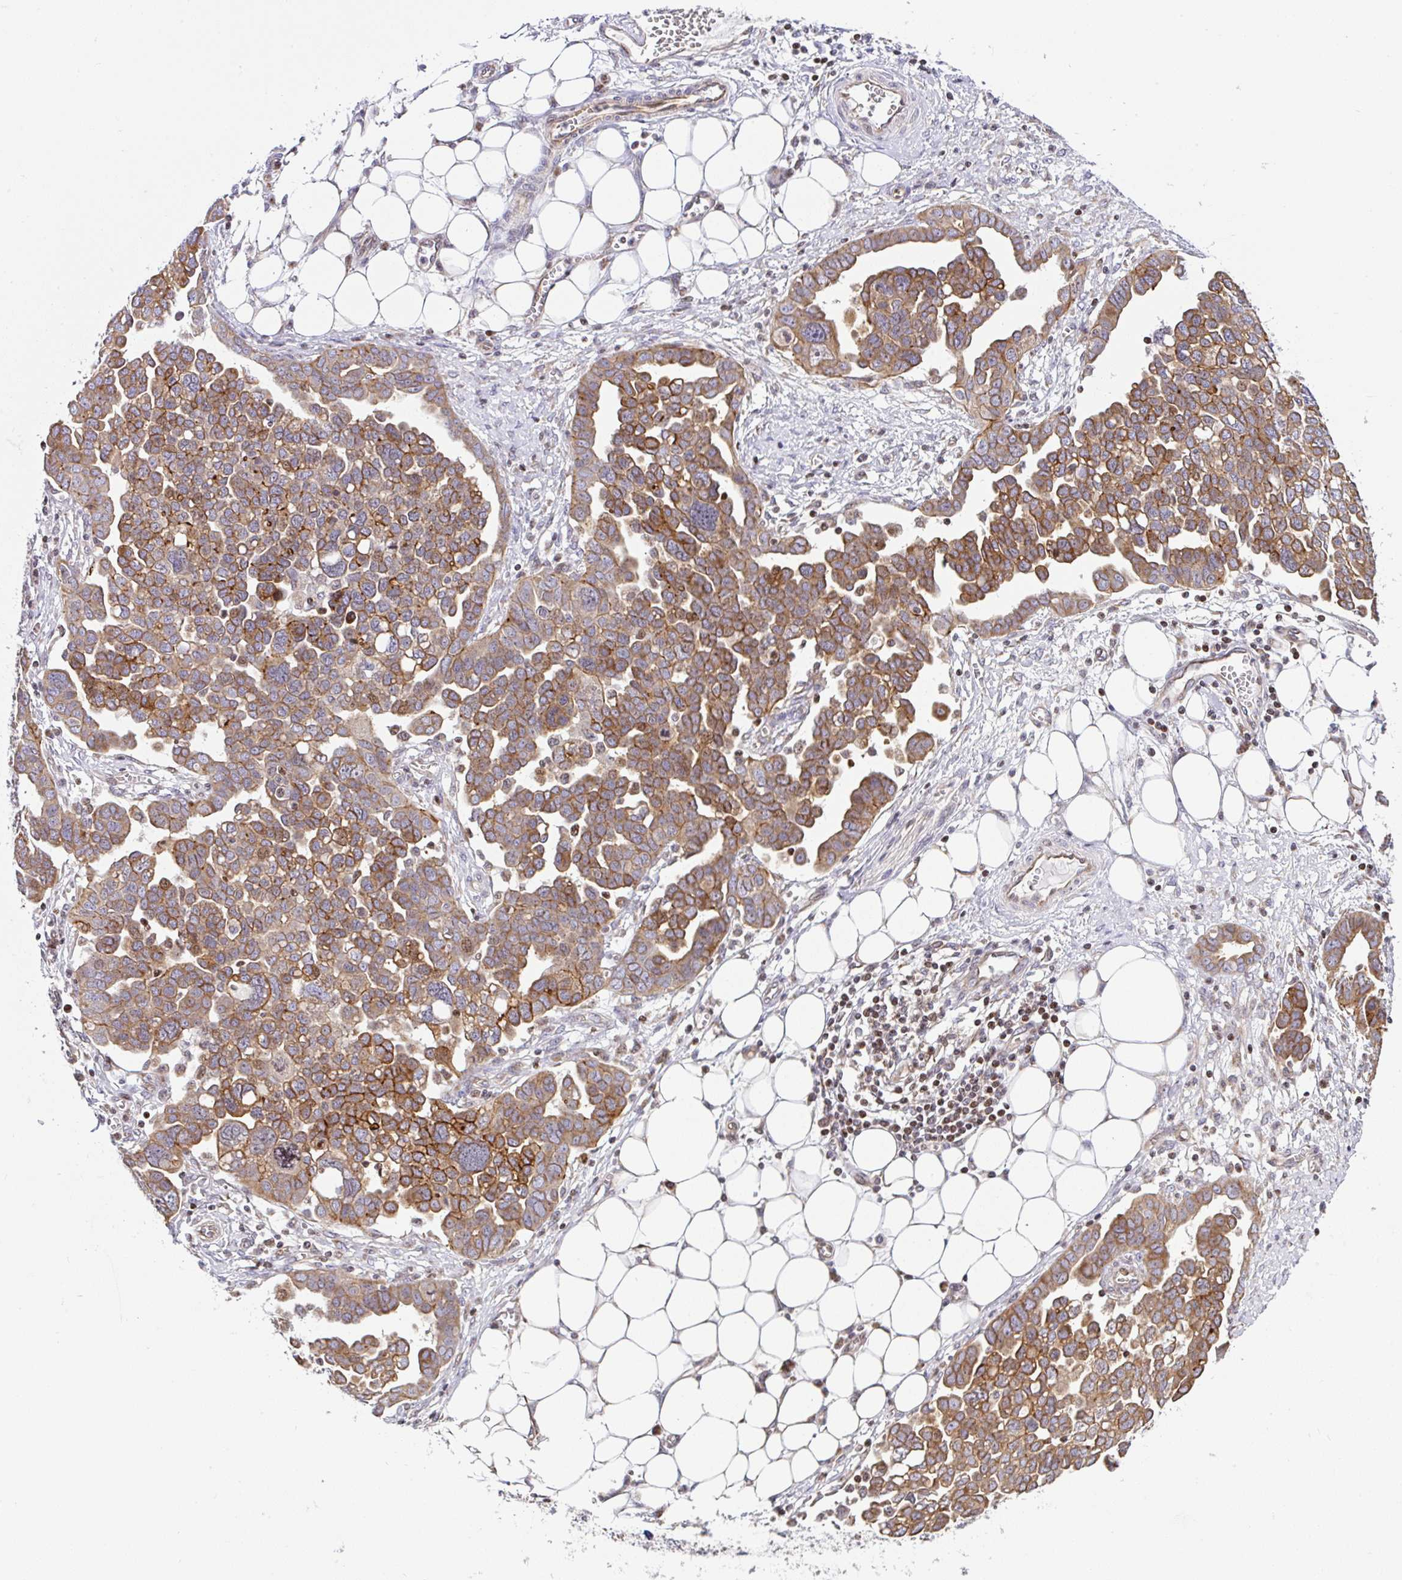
{"staining": {"intensity": "strong", "quantity": "25%-75%", "location": "cytoplasmic/membranous"}, "tissue": "ovarian cancer", "cell_type": "Tumor cells", "image_type": "cancer", "snomed": [{"axis": "morphology", "description": "Cystadenocarcinoma, serous, NOS"}, {"axis": "topography", "description": "Ovary"}], "caption": "Immunohistochemistry image of neoplastic tissue: human serous cystadenocarcinoma (ovarian) stained using IHC displays high levels of strong protein expression localized specifically in the cytoplasmic/membranous of tumor cells, appearing as a cytoplasmic/membranous brown color.", "gene": "FIGNL1", "patient": {"sex": "female", "age": 59}}